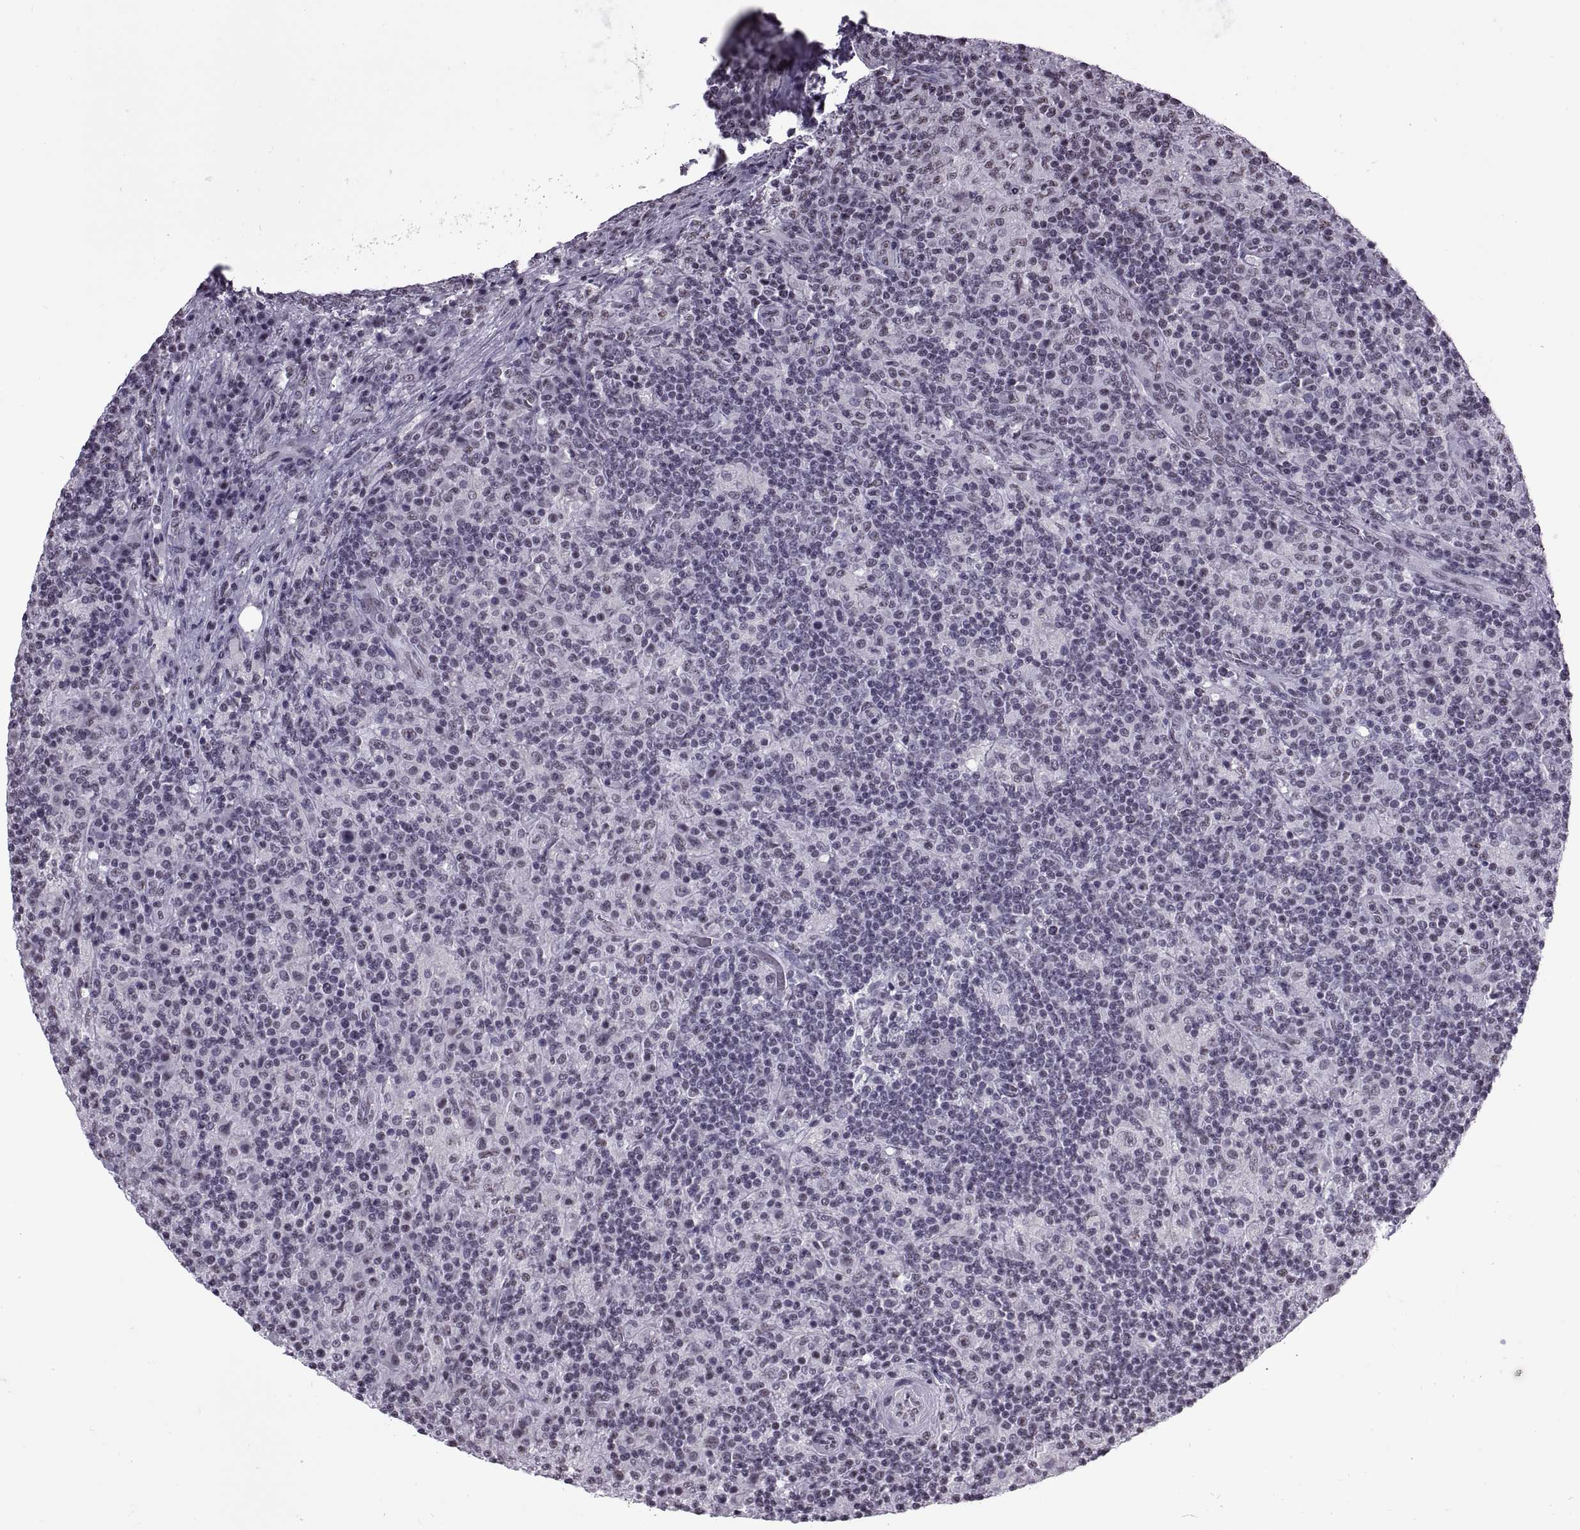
{"staining": {"intensity": "negative", "quantity": "none", "location": "none"}, "tissue": "lymphoma", "cell_type": "Tumor cells", "image_type": "cancer", "snomed": [{"axis": "morphology", "description": "Hodgkin's disease, NOS"}, {"axis": "topography", "description": "Lymph node"}], "caption": "Lymphoma was stained to show a protein in brown. There is no significant expression in tumor cells.", "gene": "MAGEA4", "patient": {"sex": "male", "age": 70}}